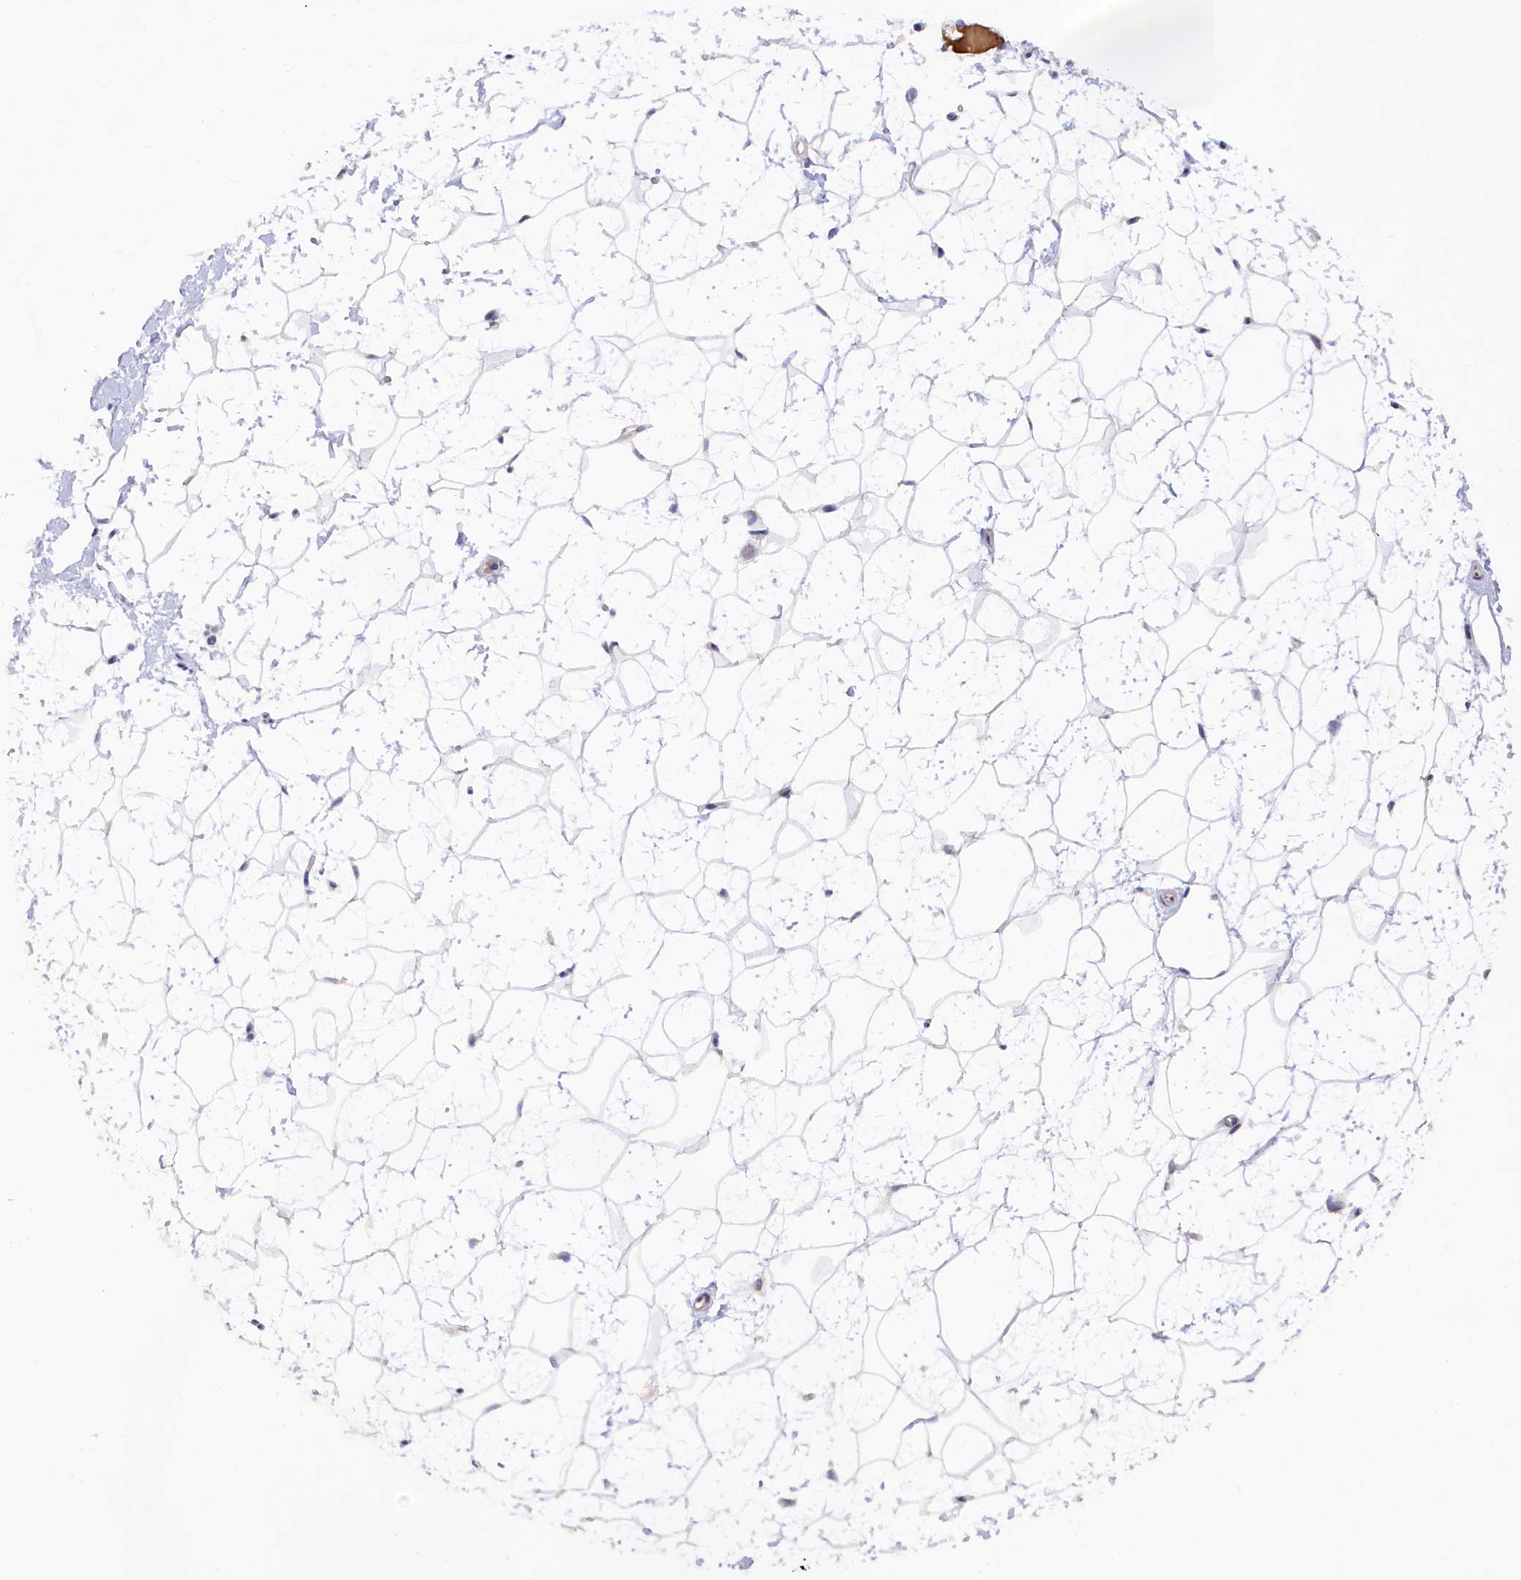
{"staining": {"intensity": "moderate", "quantity": "<25%", "location": "cytoplasmic/membranous"}, "tissue": "breast", "cell_type": "Adipocytes", "image_type": "normal", "snomed": [{"axis": "morphology", "description": "Normal tissue, NOS"}, {"axis": "morphology", "description": "Adenoma, NOS"}, {"axis": "topography", "description": "Breast"}], "caption": "This is a photomicrograph of immunohistochemistry (IHC) staining of benign breast, which shows moderate positivity in the cytoplasmic/membranous of adipocytes.", "gene": "HYKK", "patient": {"sex": "female", "age": 23}}